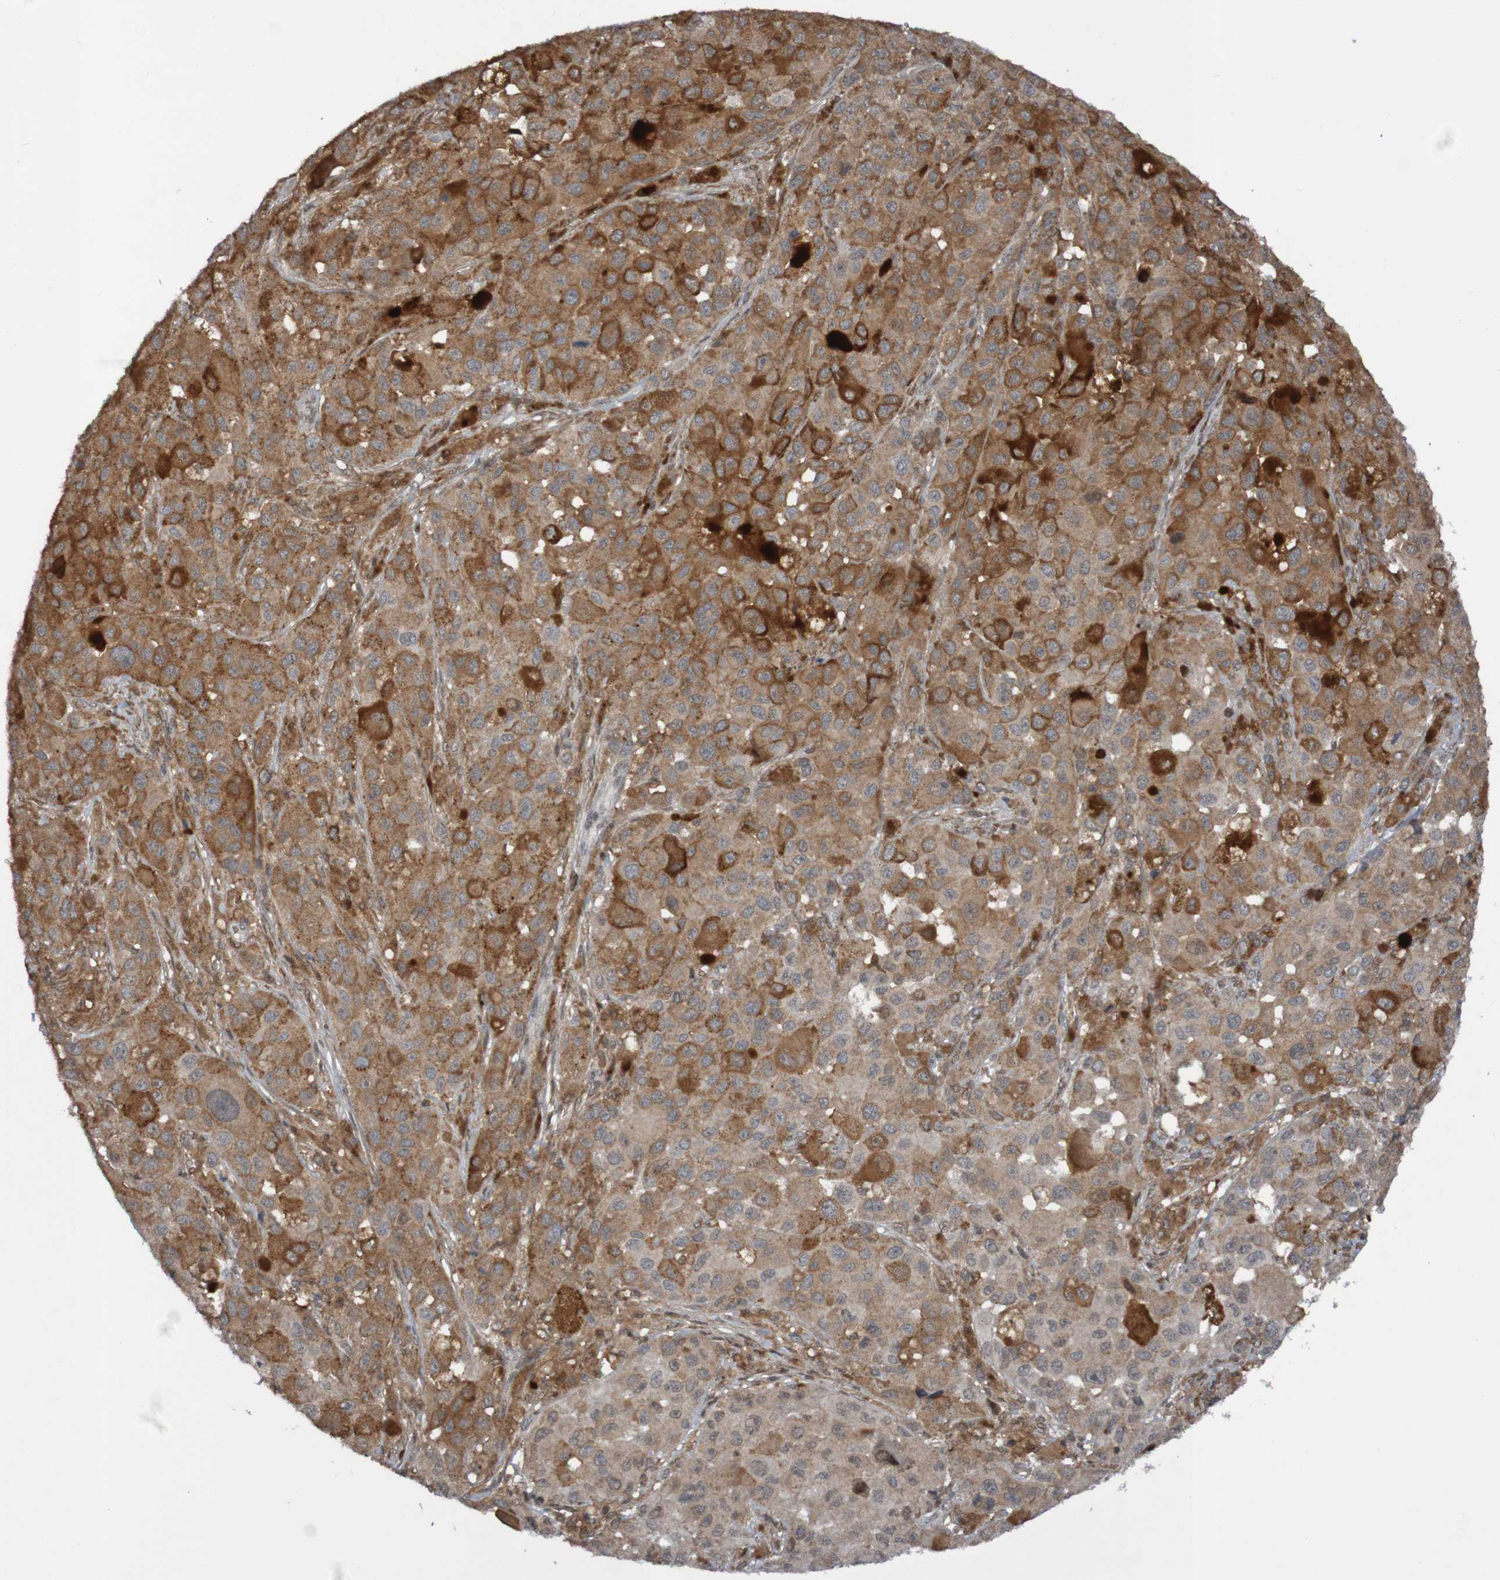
{"staining": {"intensity": "moderate", "quantity": ">75%", "location": "cytoplasmic/membranous"}, "tissue": "melanoma", "cell_type": "Tumor cells", "image_type": "cancer", "snomed": [{"axis": "morphology", "description": "Malignant melanoma, NOS"}, {"axis": "topography", "description": "Skin"}], "caption": "Immunohistochemistry of human melanoma demonstrates medium levels of moderate cytoplasmic/membranous expression in about >75% of tumor cells.", "gene": "ITLN1", "patient": {"sex": "male", "age": 96}}